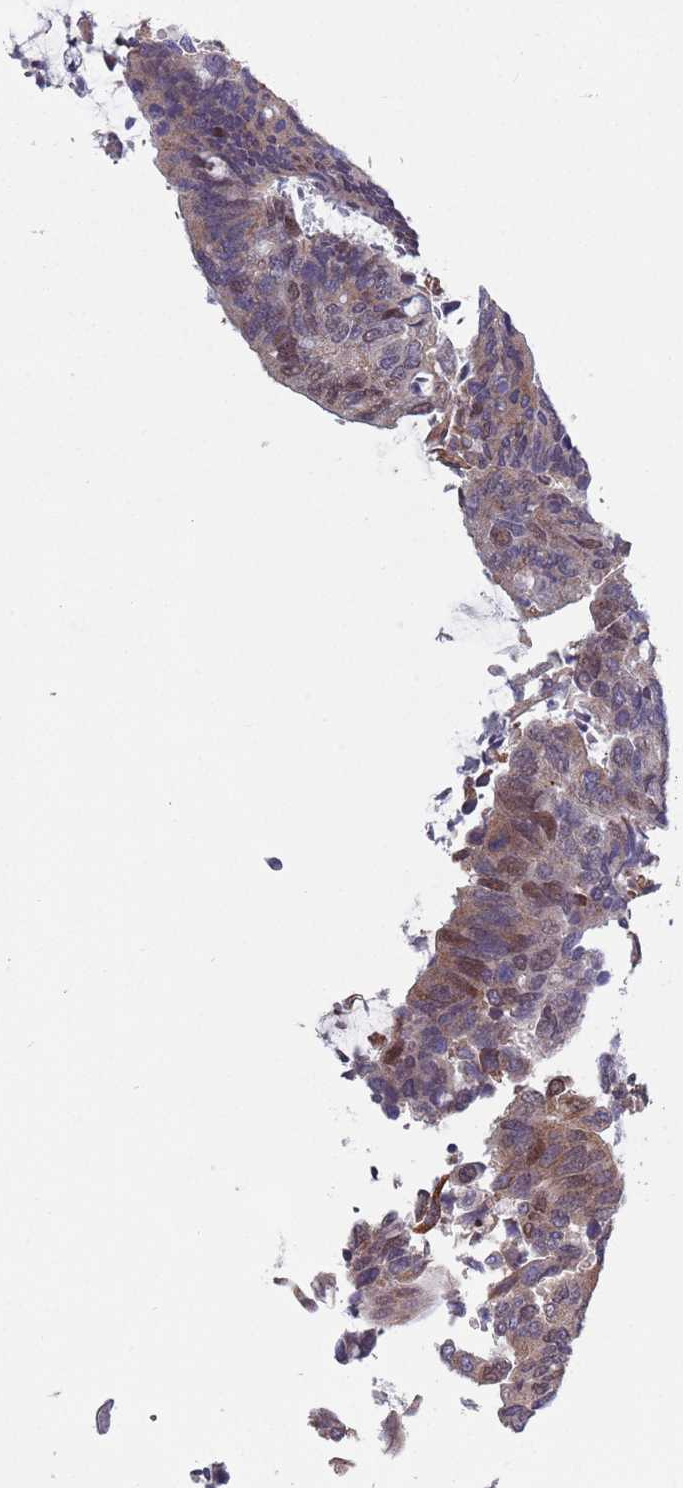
{"staining": {"intensity": "moderate", "quantity": ">75%", "location": "cytoplasmic/membranous,nuclear"}, "tissue": "colorectal cancer", "cell_type": "Tumor cells", "image_type": "cancer", "snomed": [{"axis": "morphology", "description": "Adenocarcinoma, NOS"}, {"axis": "topography", "description": "Colon"}], "caption": "High-power microscopy captured an IHC micrograph of adenocarcinoma (colorectal), revealing moderate cytoplasmic/membranous and nuclear expression in about >75% of tumor cells. Immunohistochemistry stains the protein in brown and the nuclei are stained blue.", "gene": "ZKSCAN2", "patient": {"sex": "male", "age": 87}}